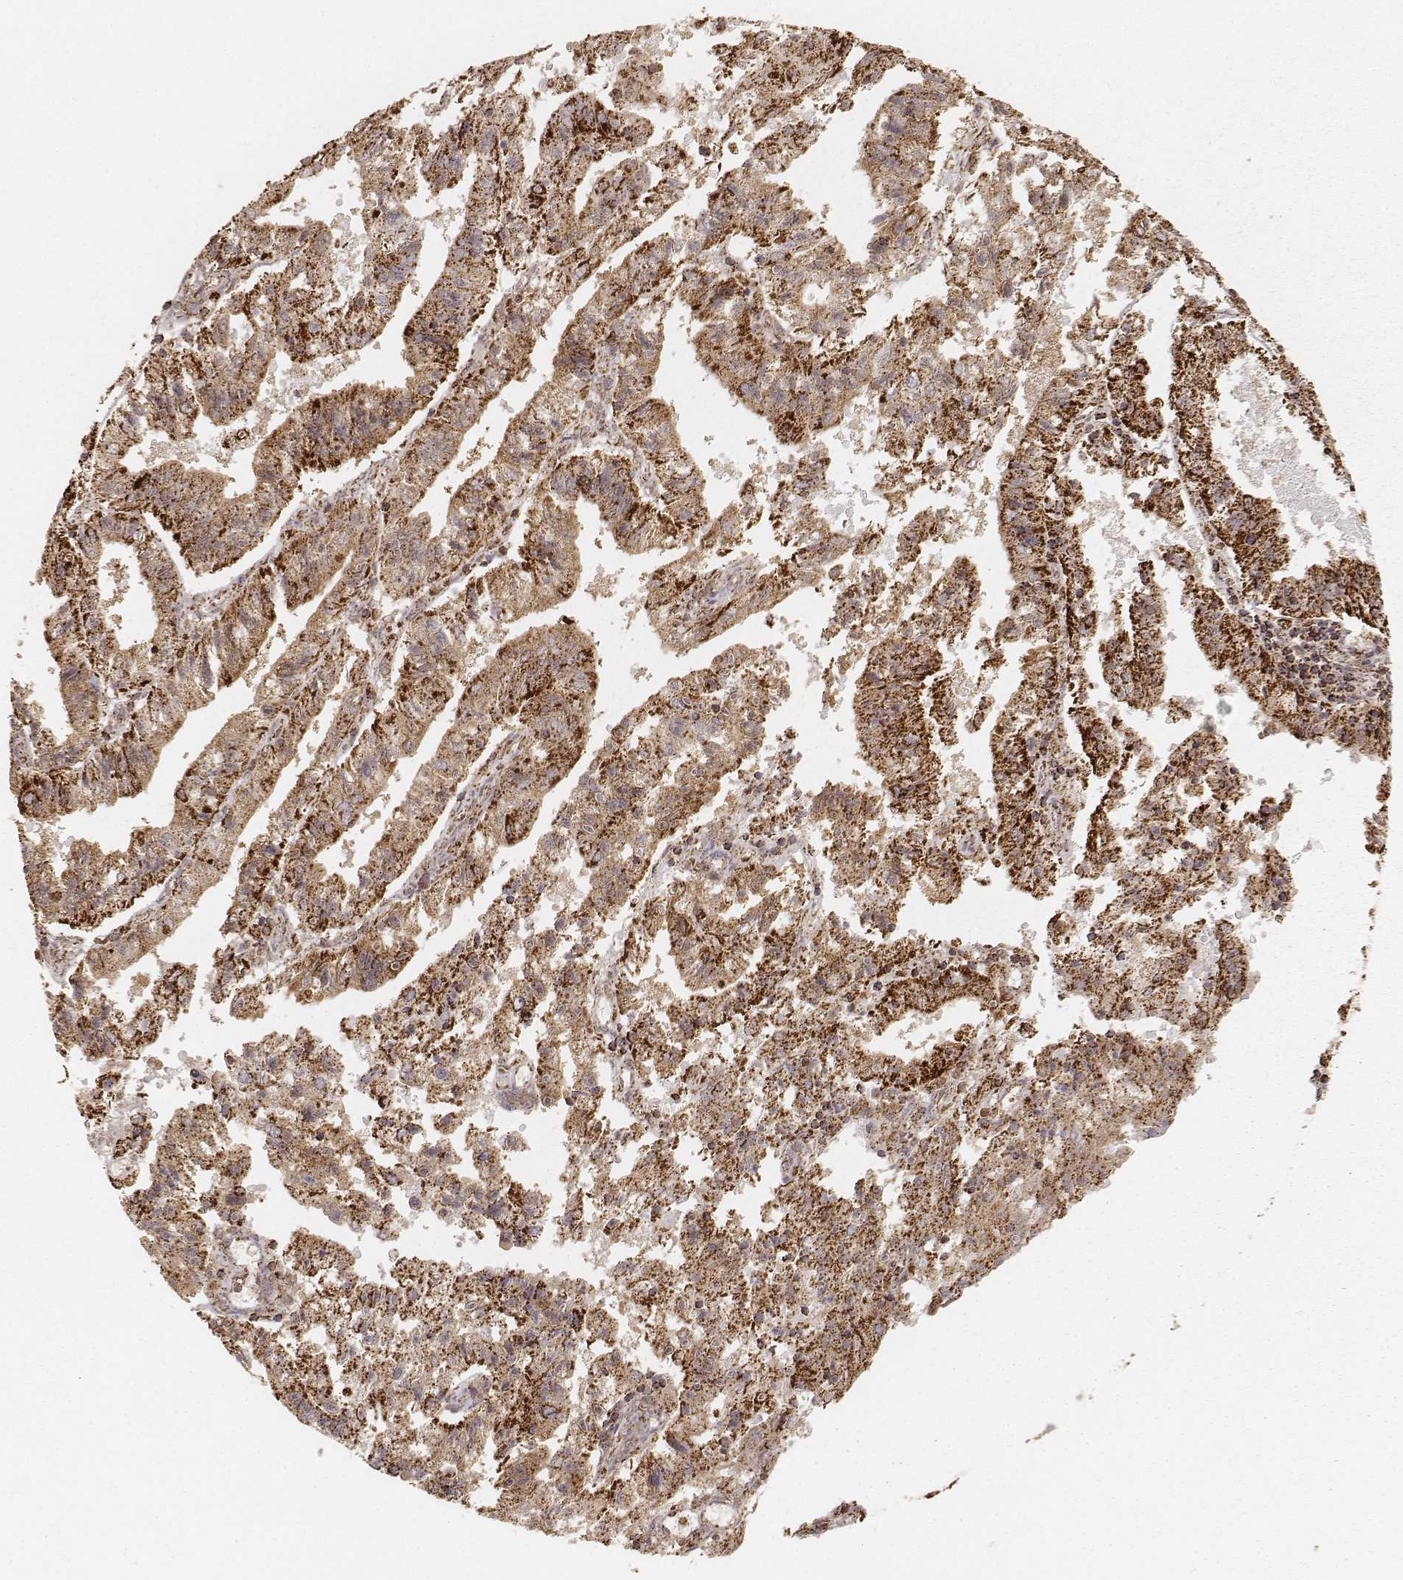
{"staining": {"intensity": "strong", "quantity": ">75%", "location": "cytoplasmic/membranous"}, "tissue": "endometrial cancer", "cell_type": "Tumor cells", "image_type": "cancer", "snomed": [{"axis": "morphology", "description": "Adenocarcinoma, NOS"}, {"axis": "topography", "description": "Endometrium"}], "caption": "Protein staining of endometrial adenocarcinoma tissue reveals strong cytoplasmic/membranous staining in about >75% of tumor cells. (DAB IHC, brown staining for protein, blue staining for nuclei).", "gene": "CS", "patient": {"sex": "female", "age": 82}}